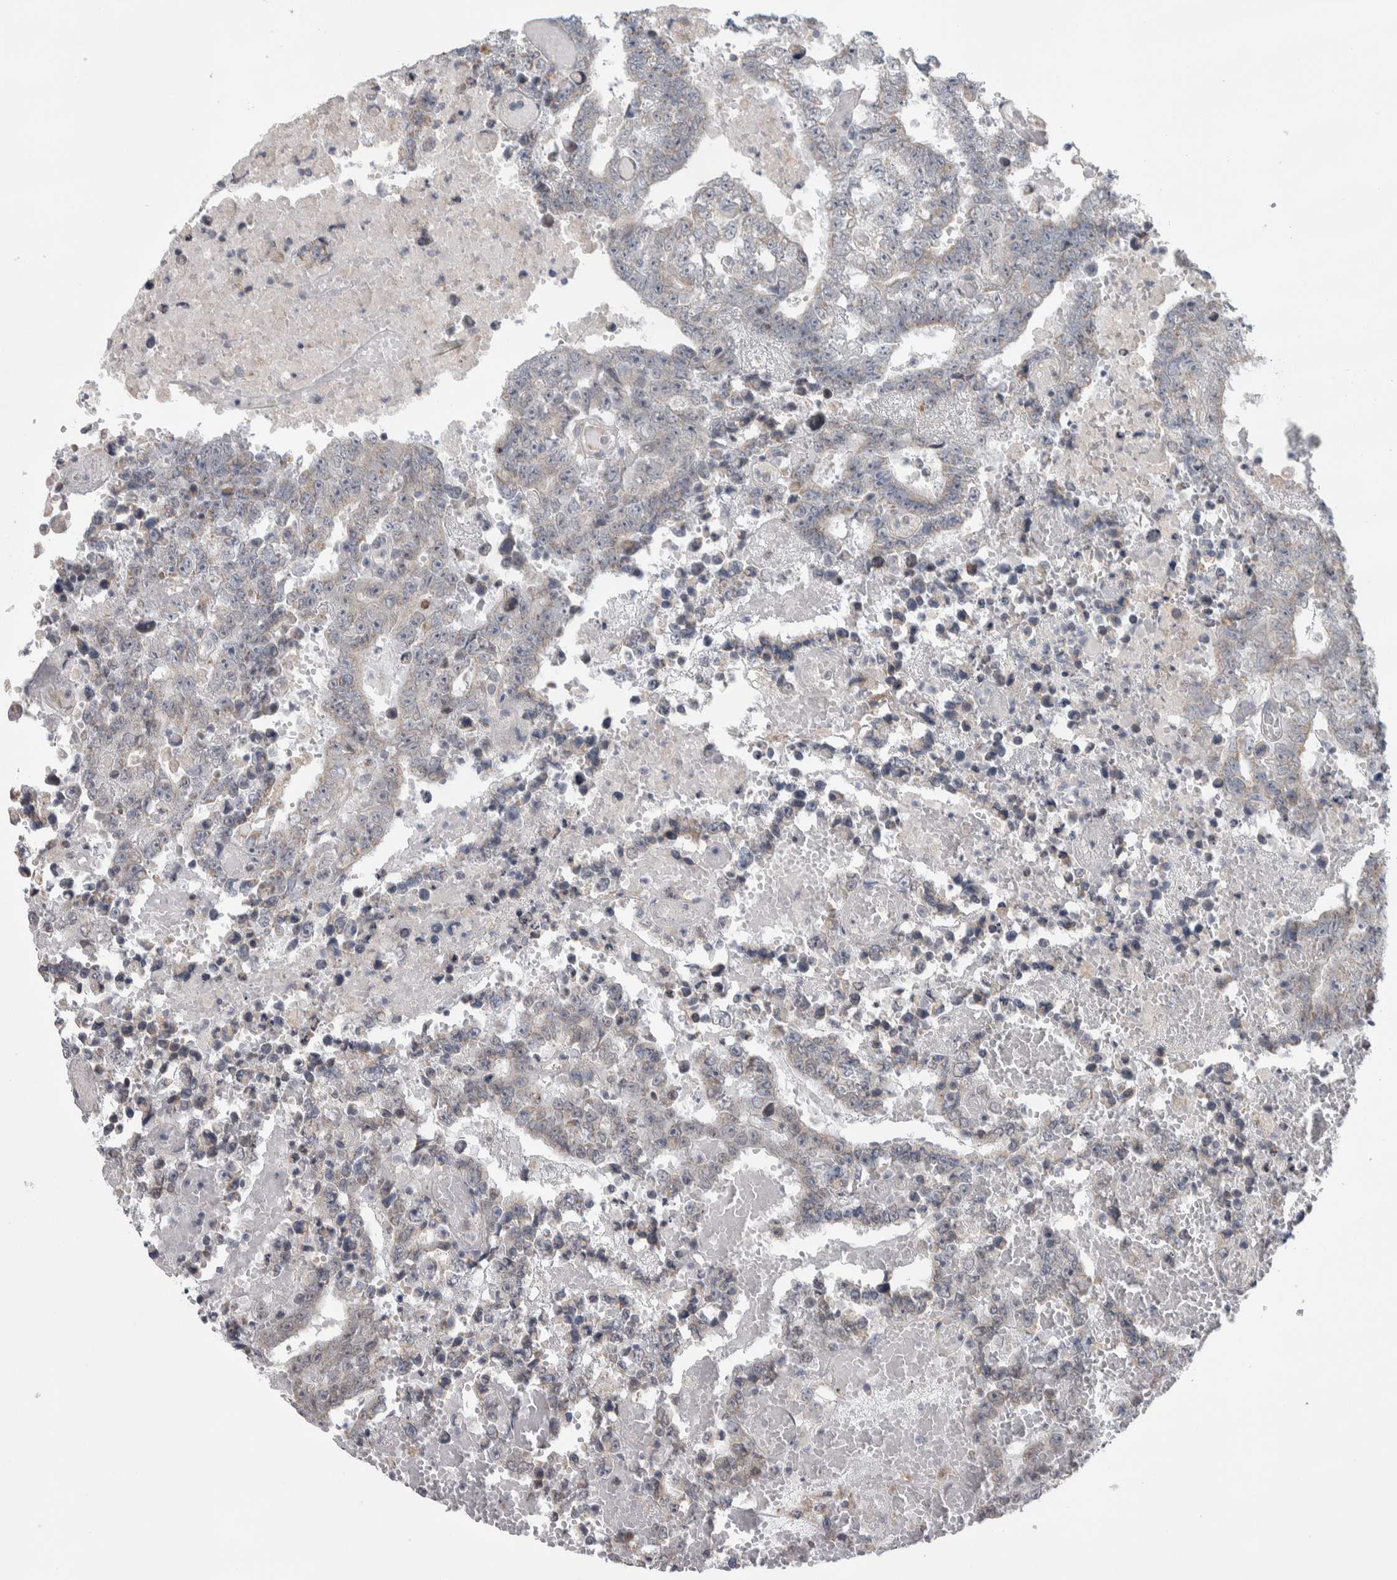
{"staining": {"intensity": "negative", "quantity": "none", "location": "none"}, "tissue": "testis cancer", "cell_type": "Tumor cells", "image_type": "cancer", "snomed": [{"axis": "morphology", "description": "Carcinoma, Embryonal, NOS"}, {"axis": "topography", "description": "Testis"}], "caption": "Human testis cancer (embryonal carcinoma) stained for a protein using immunohistochemistry displays no staining in tumor cells.", "gene": "SCO1", "patient": {"sex": "male", "age": 25}}